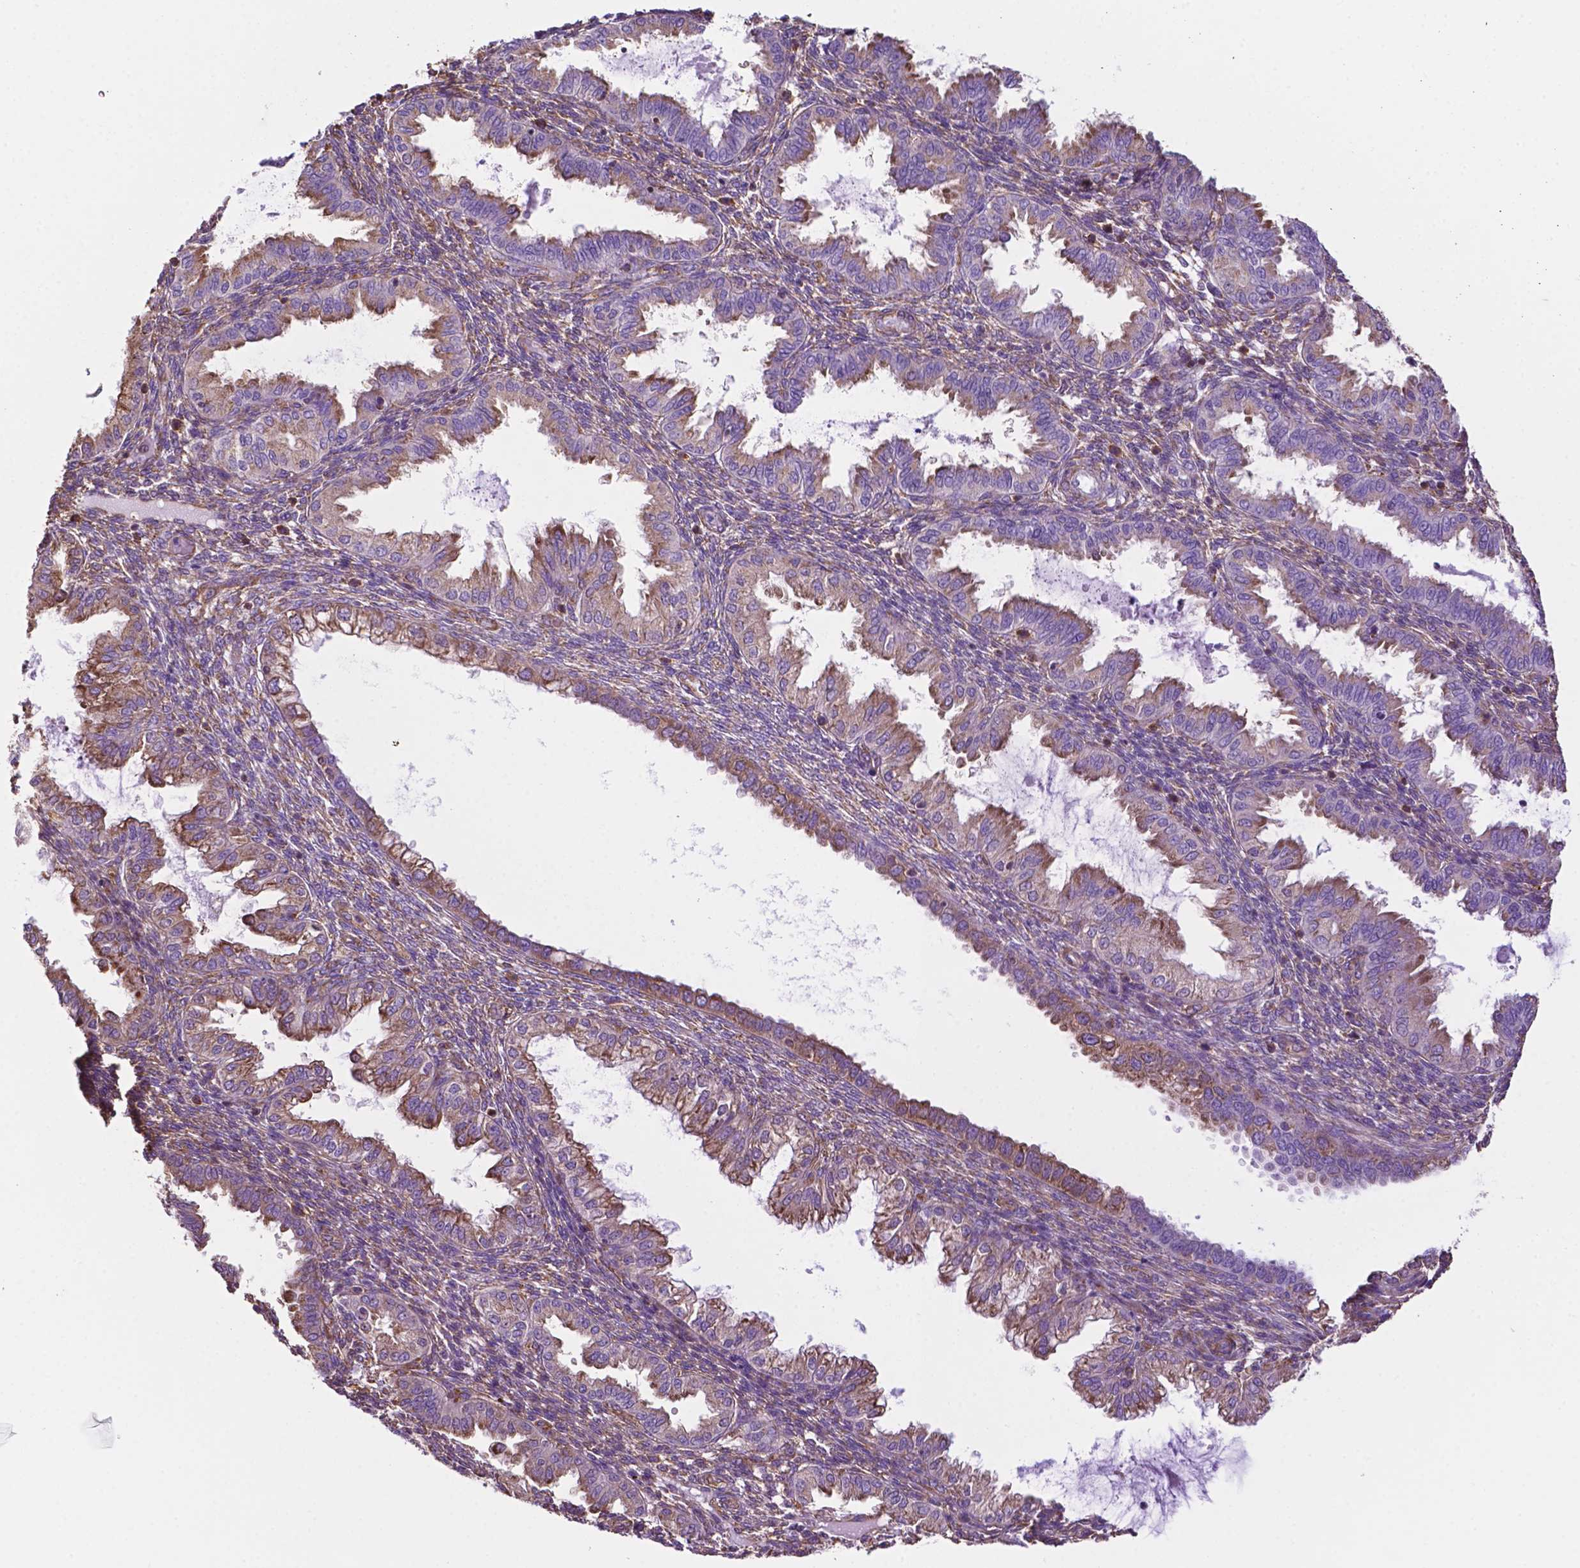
{"staining": {"intensity": "weak", "quantity": "<25%", "location": "cytoplasmic/membranous"}, "tissue": "endometrium", "cell_type": "Cells in endometrial stroma", "image_type": "normal", "snomed": [{"axis": "morphology", "description": "Normal tissue, NOS"}, {"axis": "topography", "description": "Endometrium"}], "caption": "DAB immunohistochemical staining of unremarkable endometrium reveals no significant staining in cells in endometrial stroma.", "gene": "RPL29", "patient": {"sex": "female", "age": 33}}